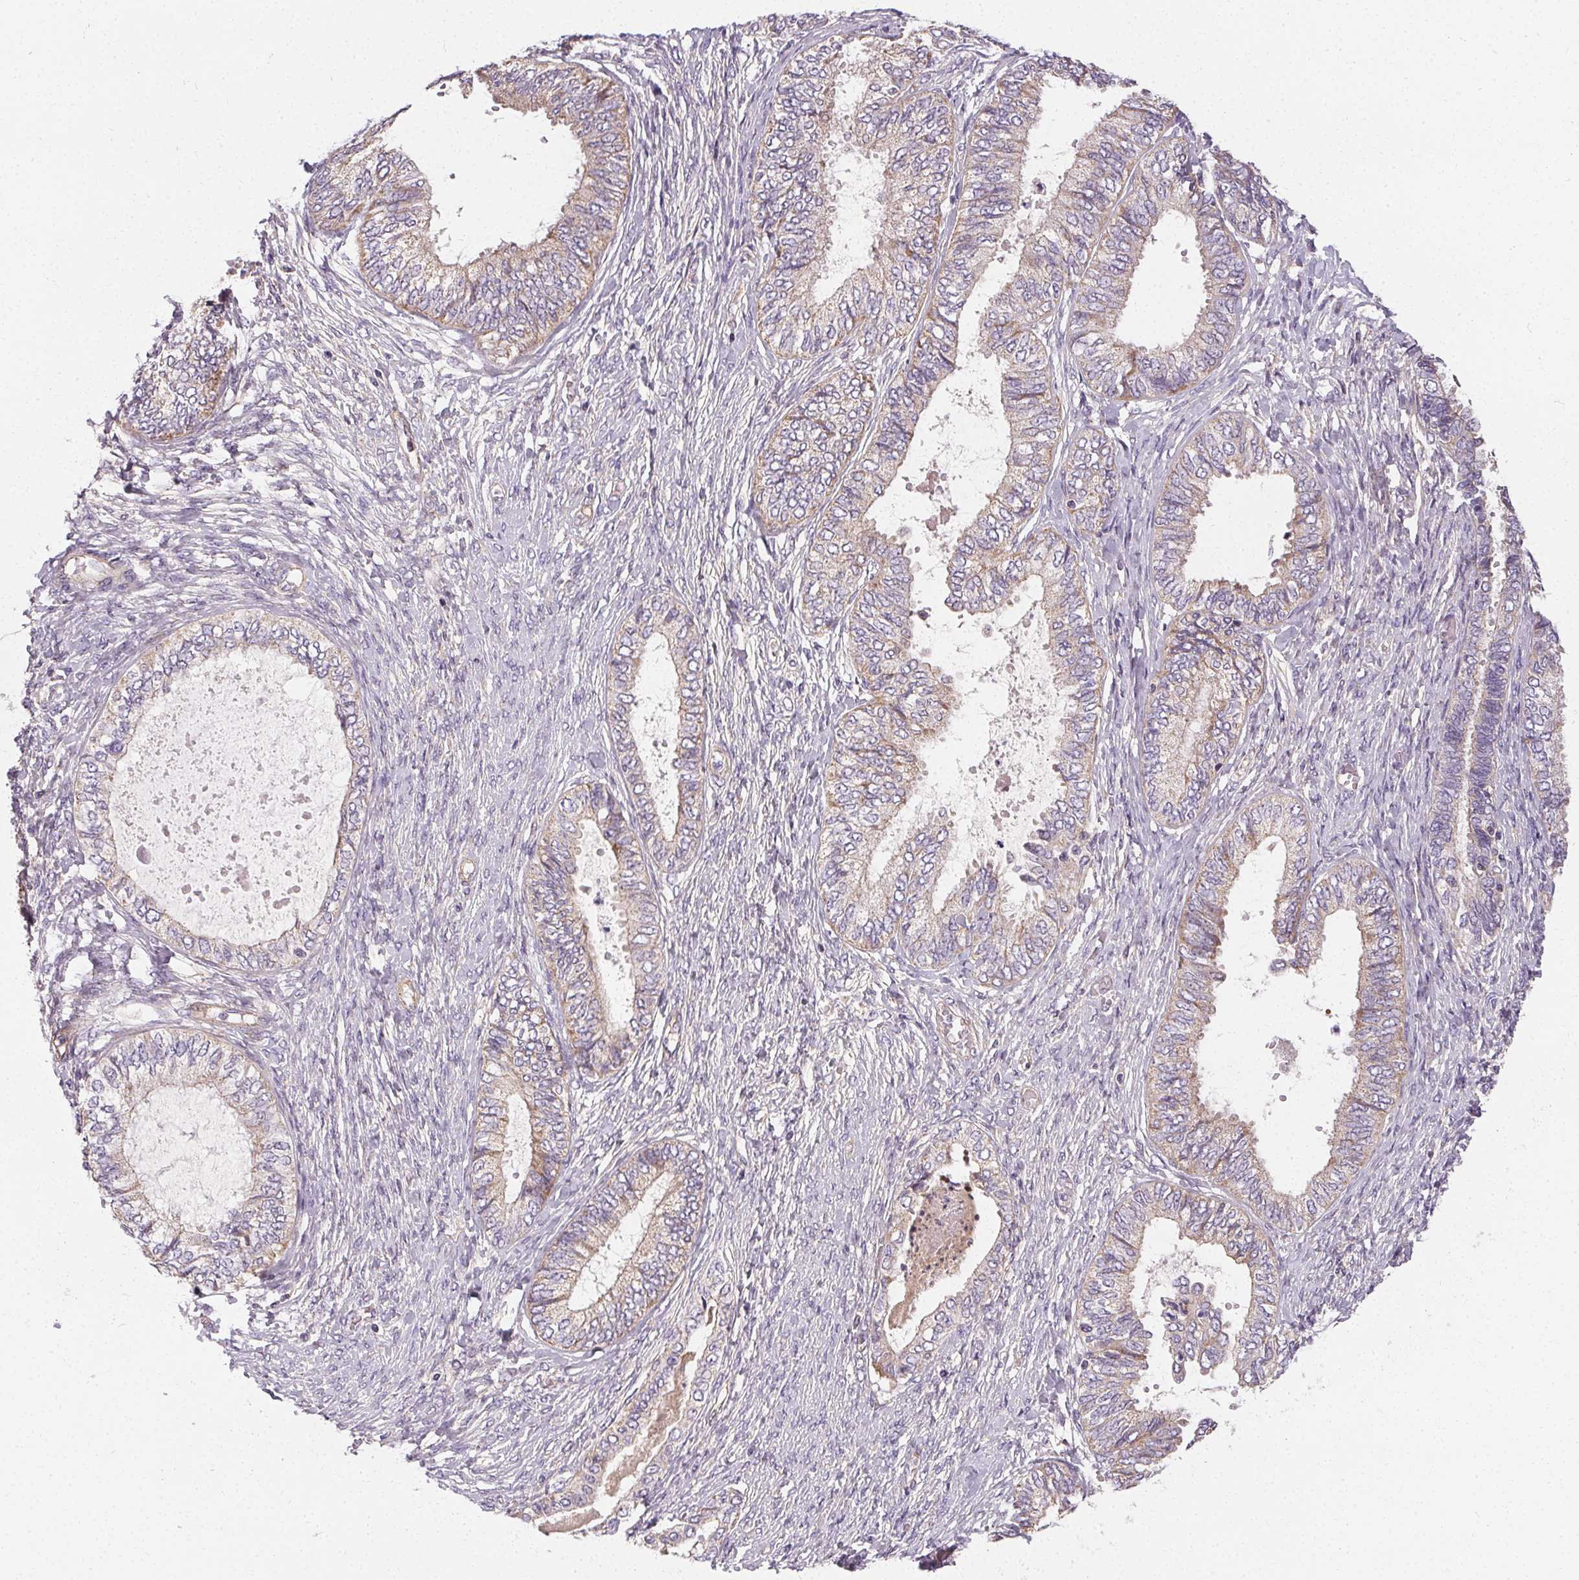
{"staining": {"intensity": "weak", "quantity": "<25%", "location": "cytoplasmic/membranous"}, "tissue": "ovarian cancer", "cell_type": "Tumor cells", "image_type": "cancer", "snomed": [{"axis": "morphology", "description": "Carcinoma, endometroid"}, {"axis": "topography", "description": "Ovary"}], "caption": "There is no significant staining in tumor cells of ovarian cancer (endometroid carcinoma). The staining was performed using DAB to visualize the protein expression in brown, while the nuclei were stained in blue with hematoxylin (Magnification: 20x).", "gene": "APLP1", "patient": {"sex": "female", "age": 70}}